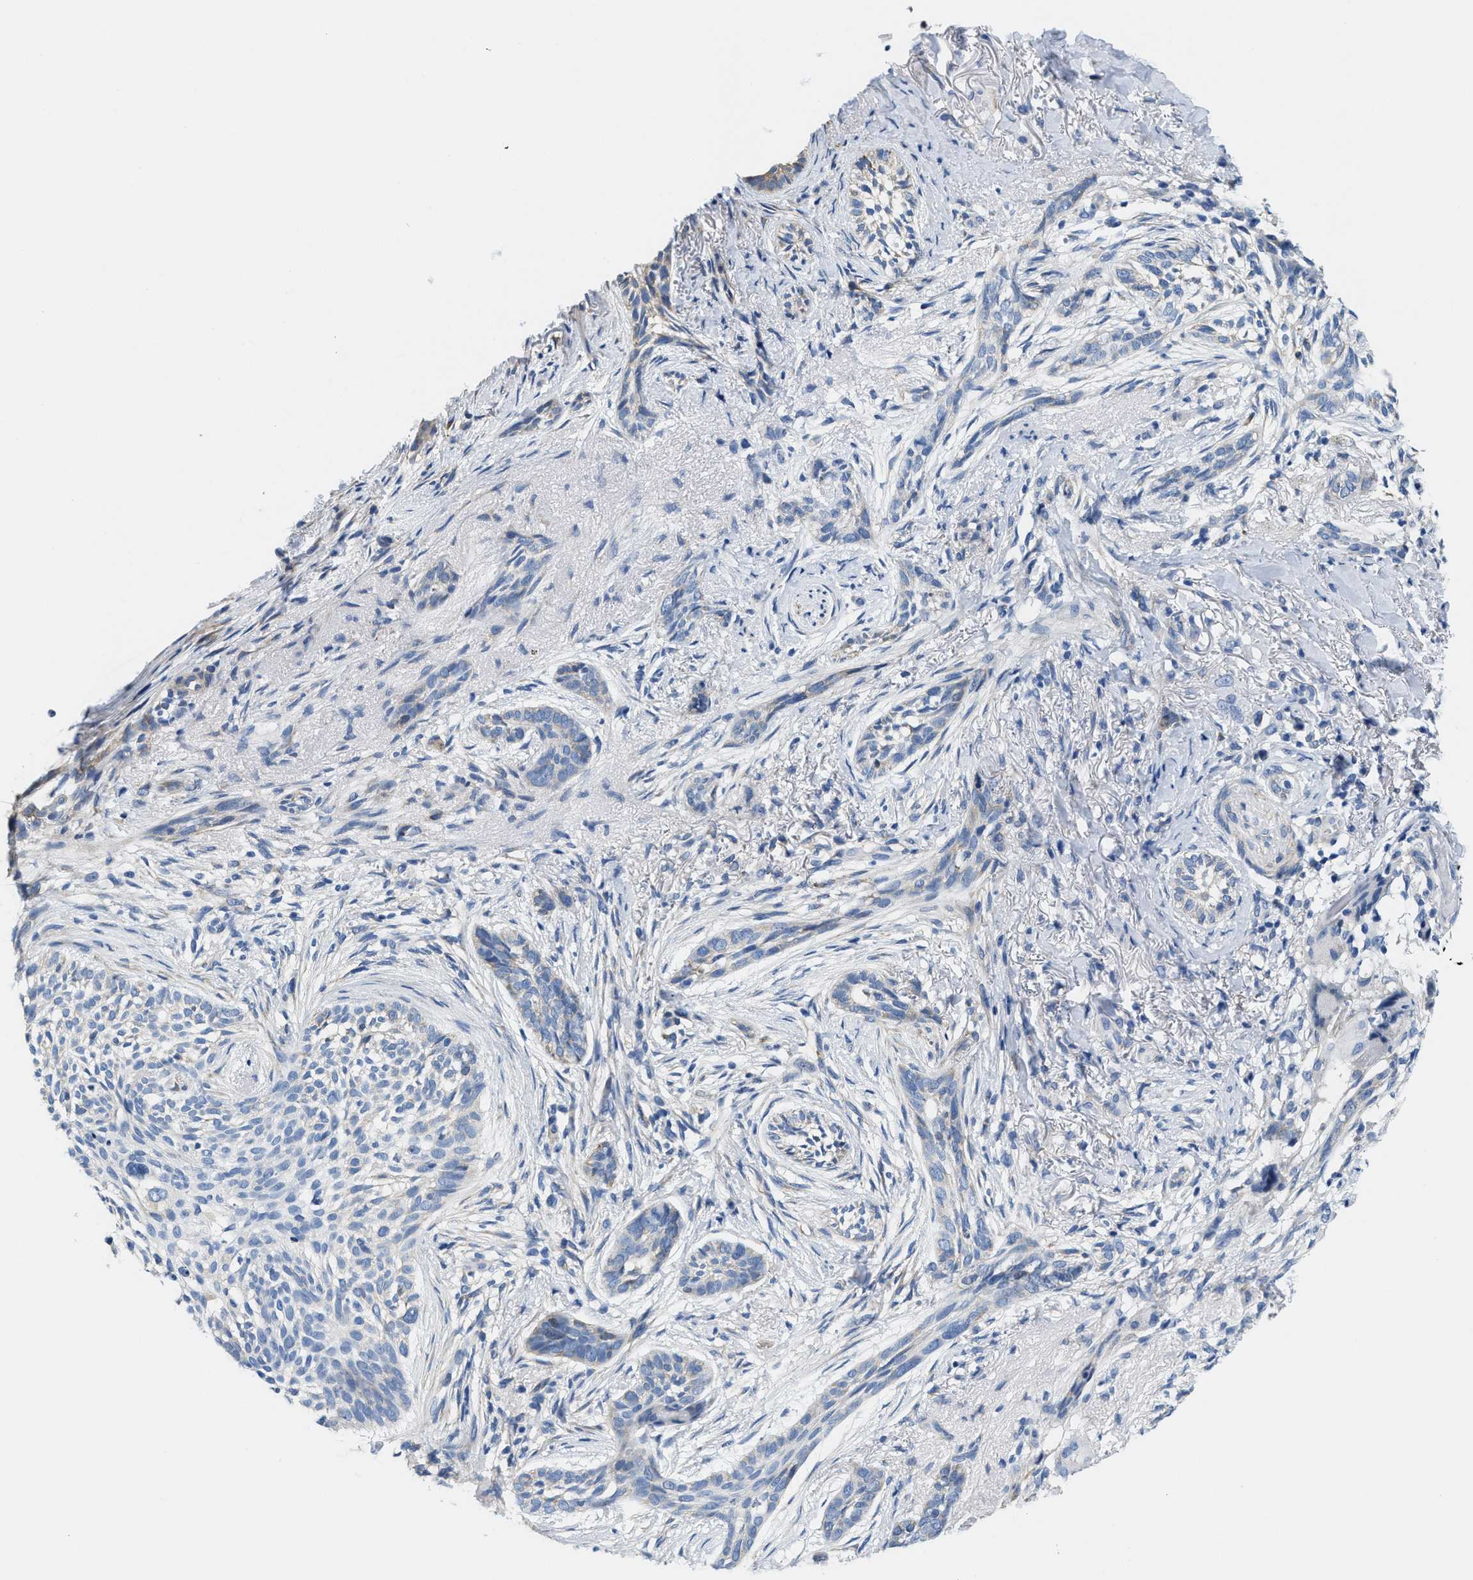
{"staining": {"intensity": "negative", "quantity": "none", "location": "none"}, "tissue": "skin cancer", "cell_type": "Tumor cells", "image_type": "cancer", "snomed": [{"axis": "morphology", "description": "Basal cell carcinoma"}, {"axis": "topography", "description": "Skin"}], "caption": "Immunohistochemical staining of human basal cell carcinoma (skin) demonstrates no significant positivity in tumor cells.", "gene": "DSCAM", "patient": {"sex": "female", "age": 88}}